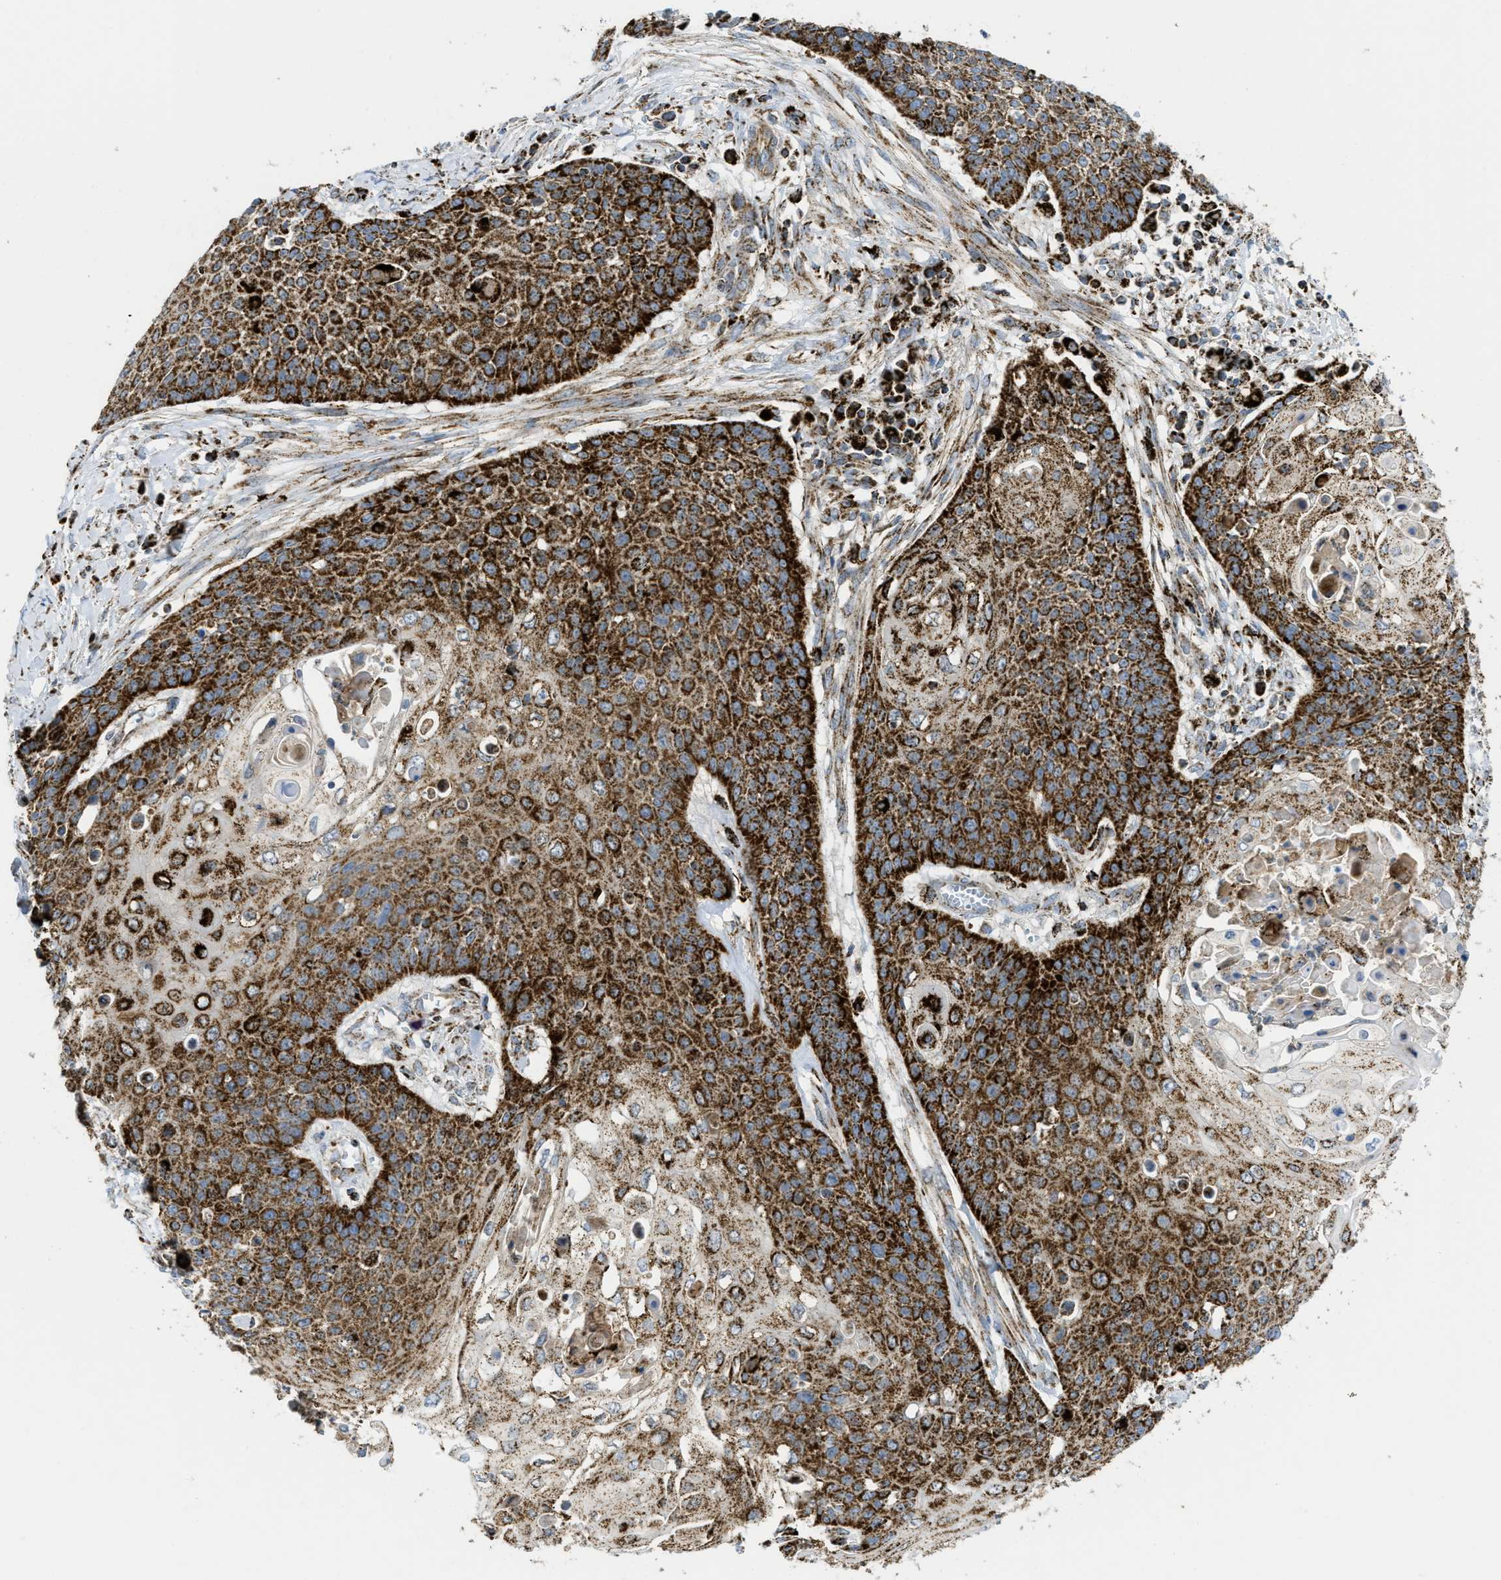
{"staining": {"intensity": "strong", "quantity": ">75%", "location": "cytoplasmic/membranous"}, "tissue": "cervical cancer", "cell_type": "Tumor cells", "image_type": "cancer", "snomed": [{"axis": "morphology", "description": "Squamous cell carcinoma, NOS"}, {"axis": "topography", "description": "Cervix"}], "caption": "This photomicrograph shows IHC staining of cervical squamous cell carcinoma, with high strong cytoplasmic/membranous positivity in approximately >75% of tumor cells.", "gene": "SQOR", "patient": {"sex": "female", "age": 39}}